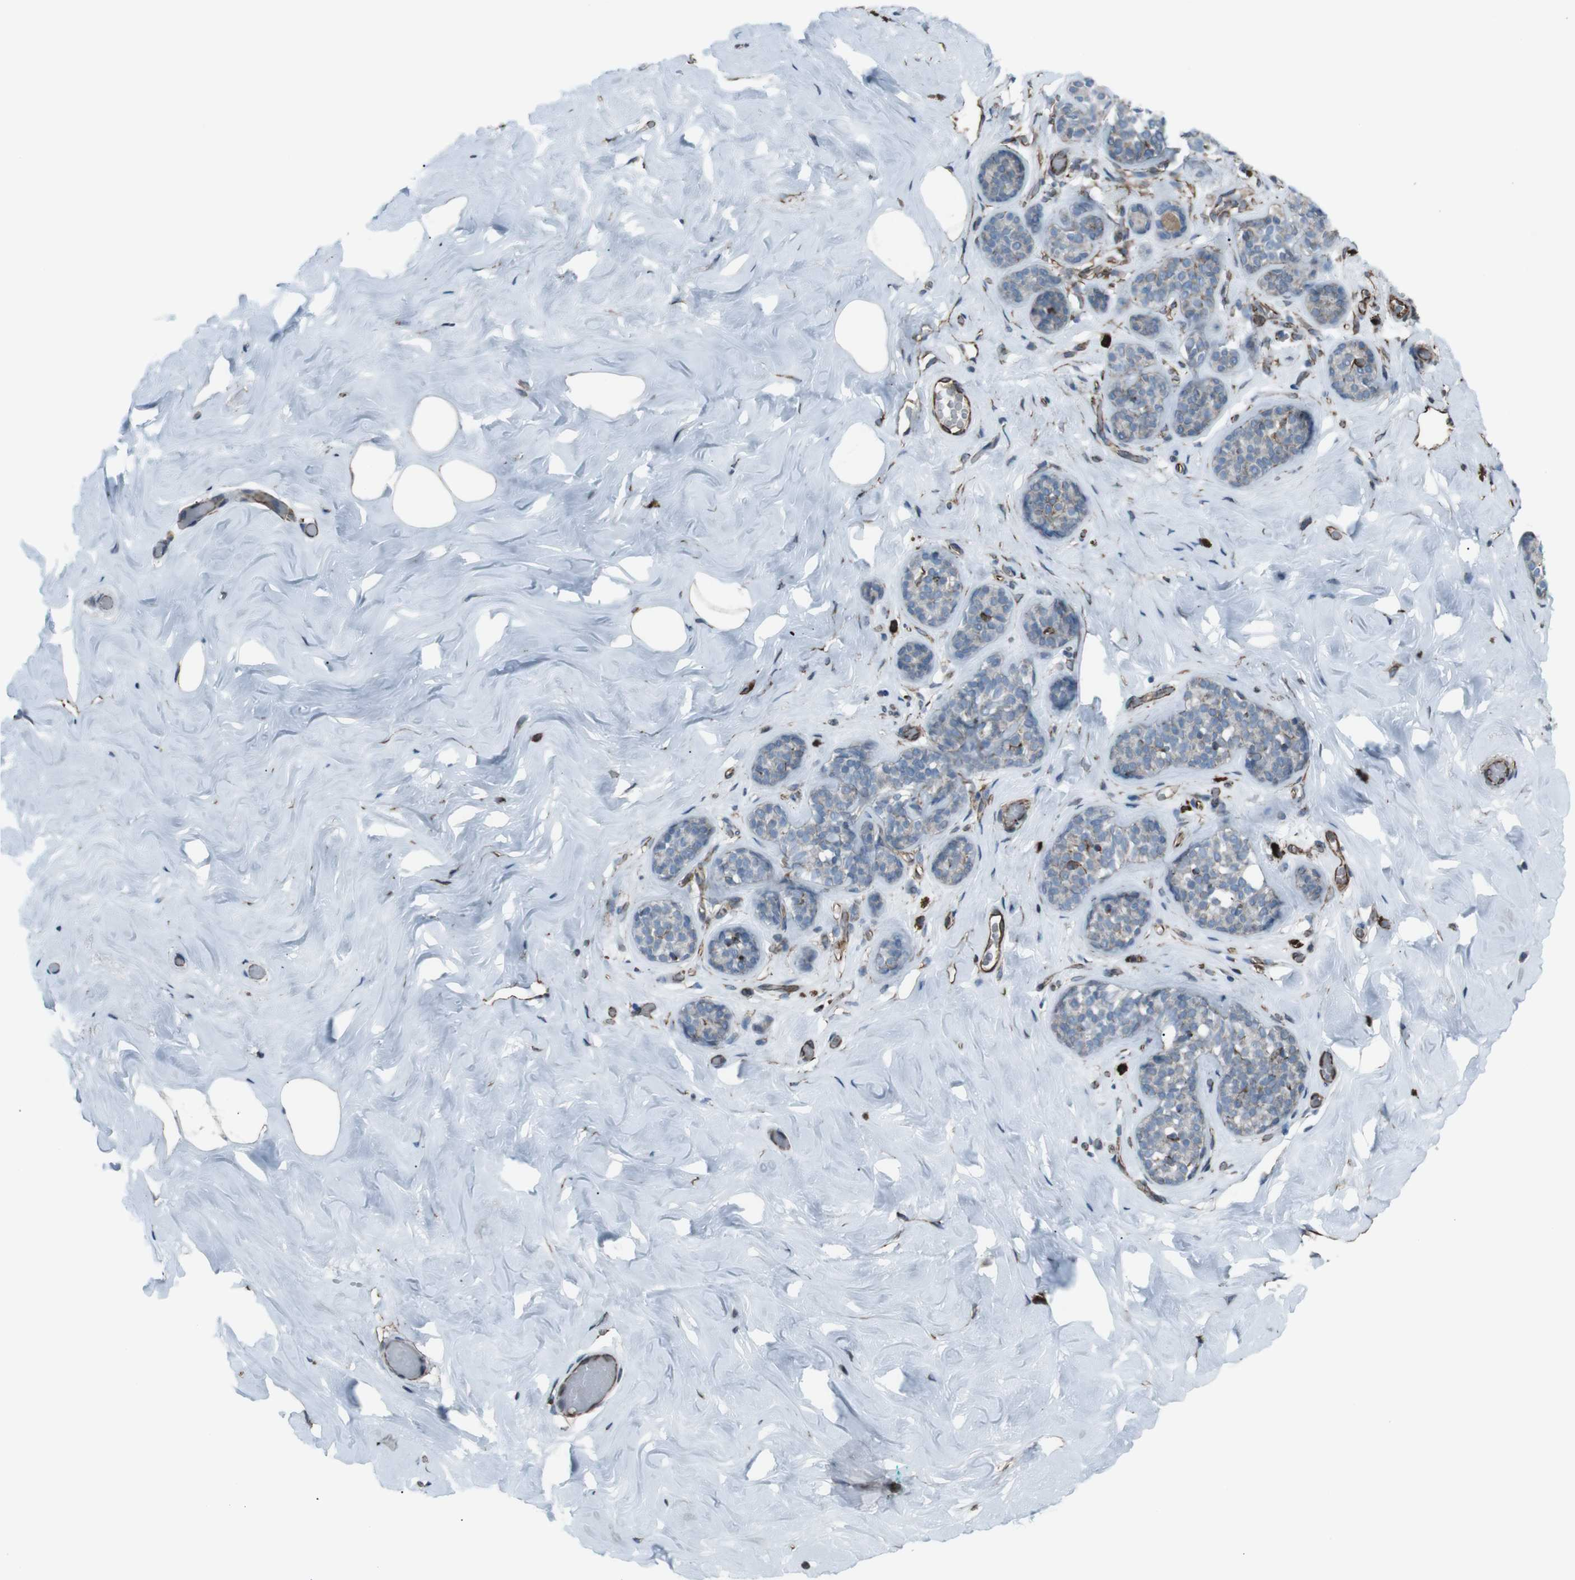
{"staining": {"intensity": "negative", "quantity": "none", "location": "none"}, "tissue": "breast", "cell_type": "Adipocytes", "image_type": "normal", "snomed": [{"axis": "morphology", "description": "Normal tissue, NOS"}, {"axis": "topography", "description": "Breast"}], "caption": "Breast stained for a protein using immunohistochemistry shows no expression adipocytes.", "gene": "TMEM141", "patient": {"sex": "female", "age": 75}}